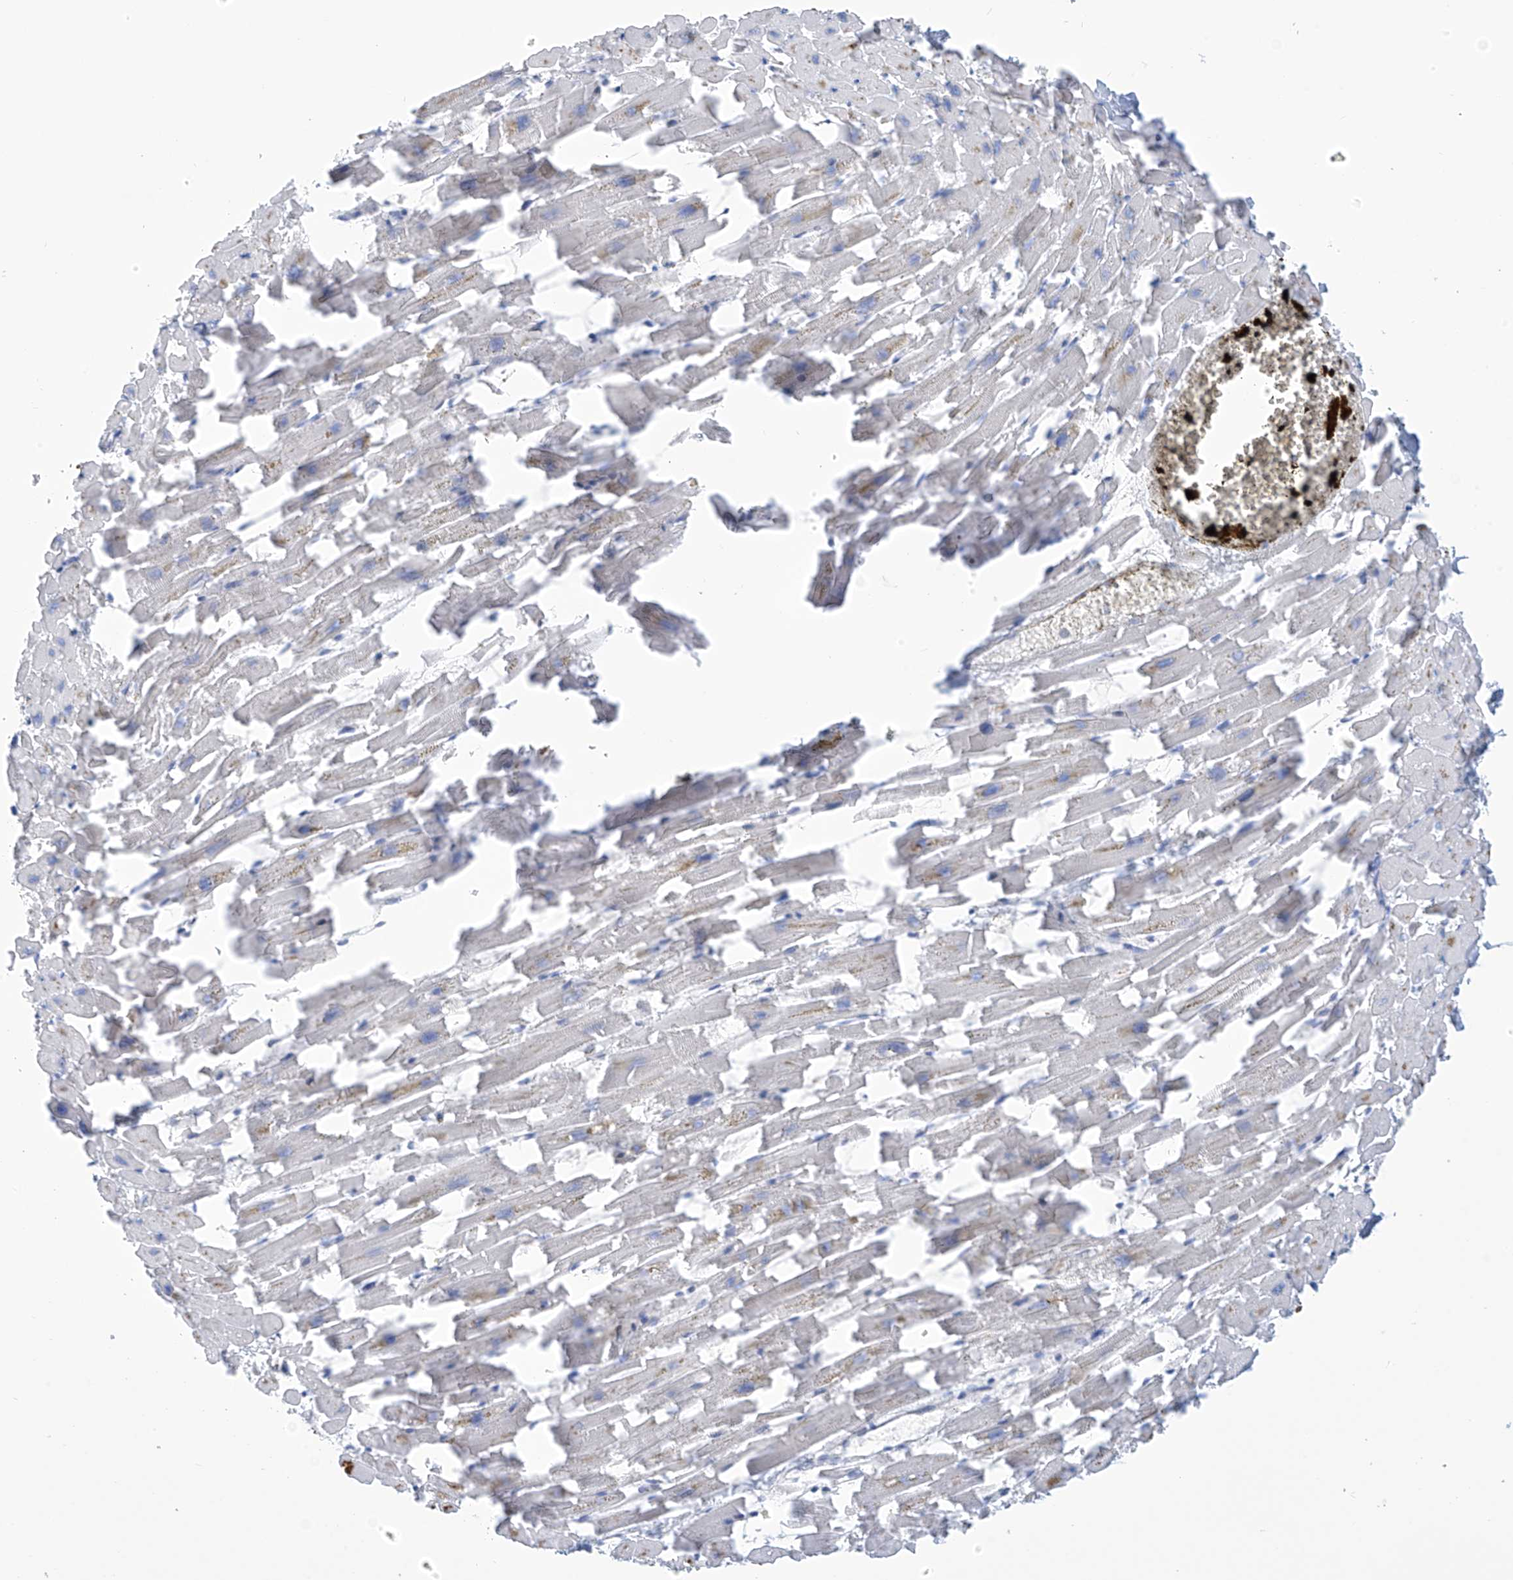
{"staining": {"intensity": "moderate", "quantity": "<25%", "location": "cytoplasmic/membranous"}, "tissue": "heart muscle", "cell_type": "Cardiomyocytes", "image_type": "normal", "snomed": [{"axis": "morphology", "description": "Normal tissue, NOS"}, {"axis": "topography", "description": "Heart"}], "caption": "Moderate cytoplasmic/membranous staining for a protein is identified in about <25% of cardiomyocytes of normal heart muscle using immunohistochemistry (IHC).", "gene": "IBA57", "patient": {"sex": "female", "age": 64}}